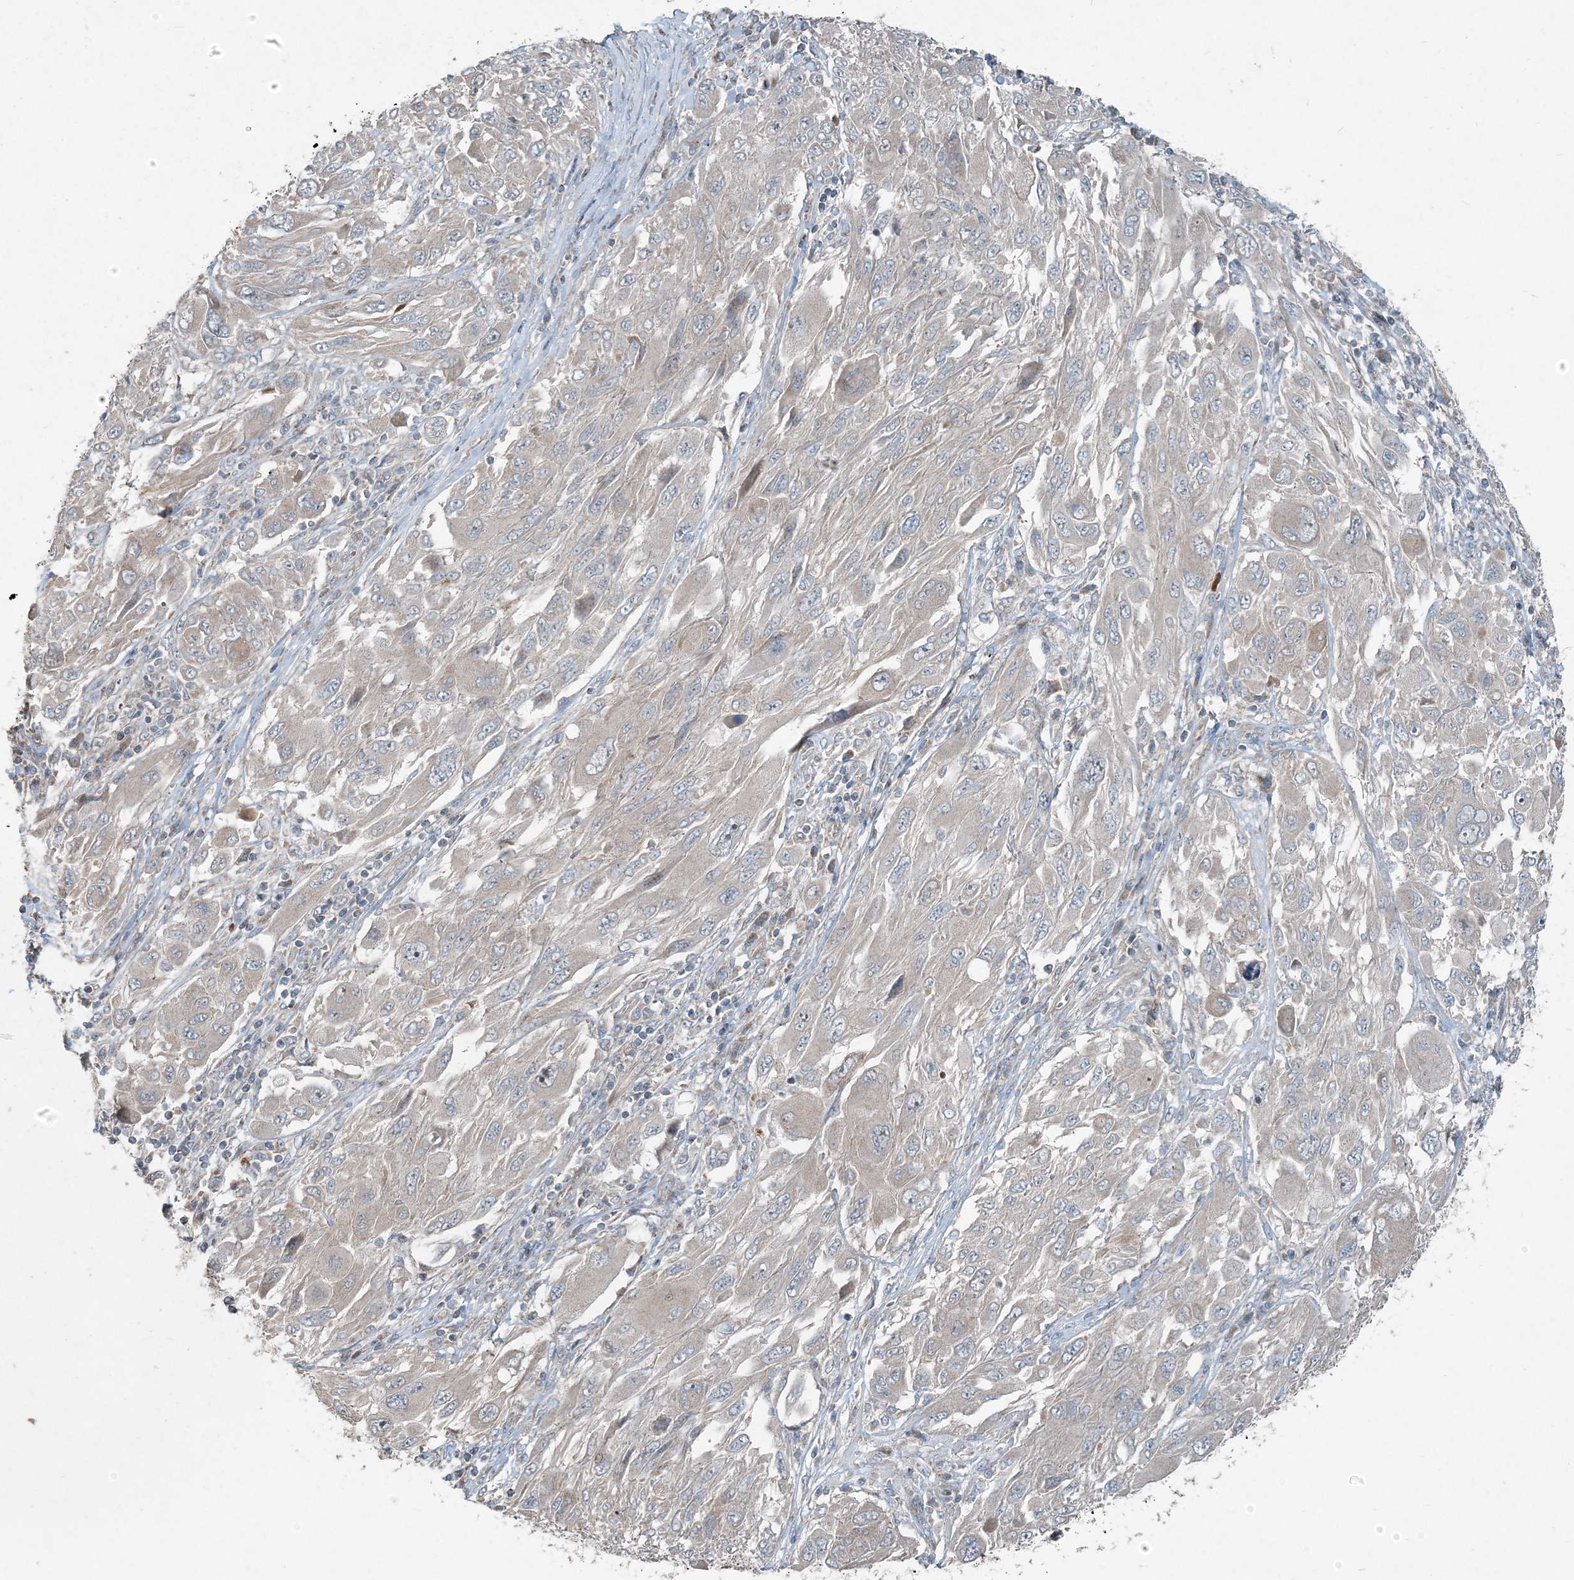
{"staining": {"intensity": "negative", "quantity": "none", "location": "none"}, "tissue": "melanoma", "cell_type": "Tumor cells", "image_type": "cancer", "snomed": [{"axis": "morphology", "description": "Malignant melanoma, NOS"}, {"axis": "topography", "description": "Skin"}], "caption": "A histopathology image of malignant melanoma stained for a protein reveals no brown staining in tumor cells. (IHC, brightfield microscopy, high magnification).", "gene": "INTU", "patient": {"sex": "female", "age": 91}}